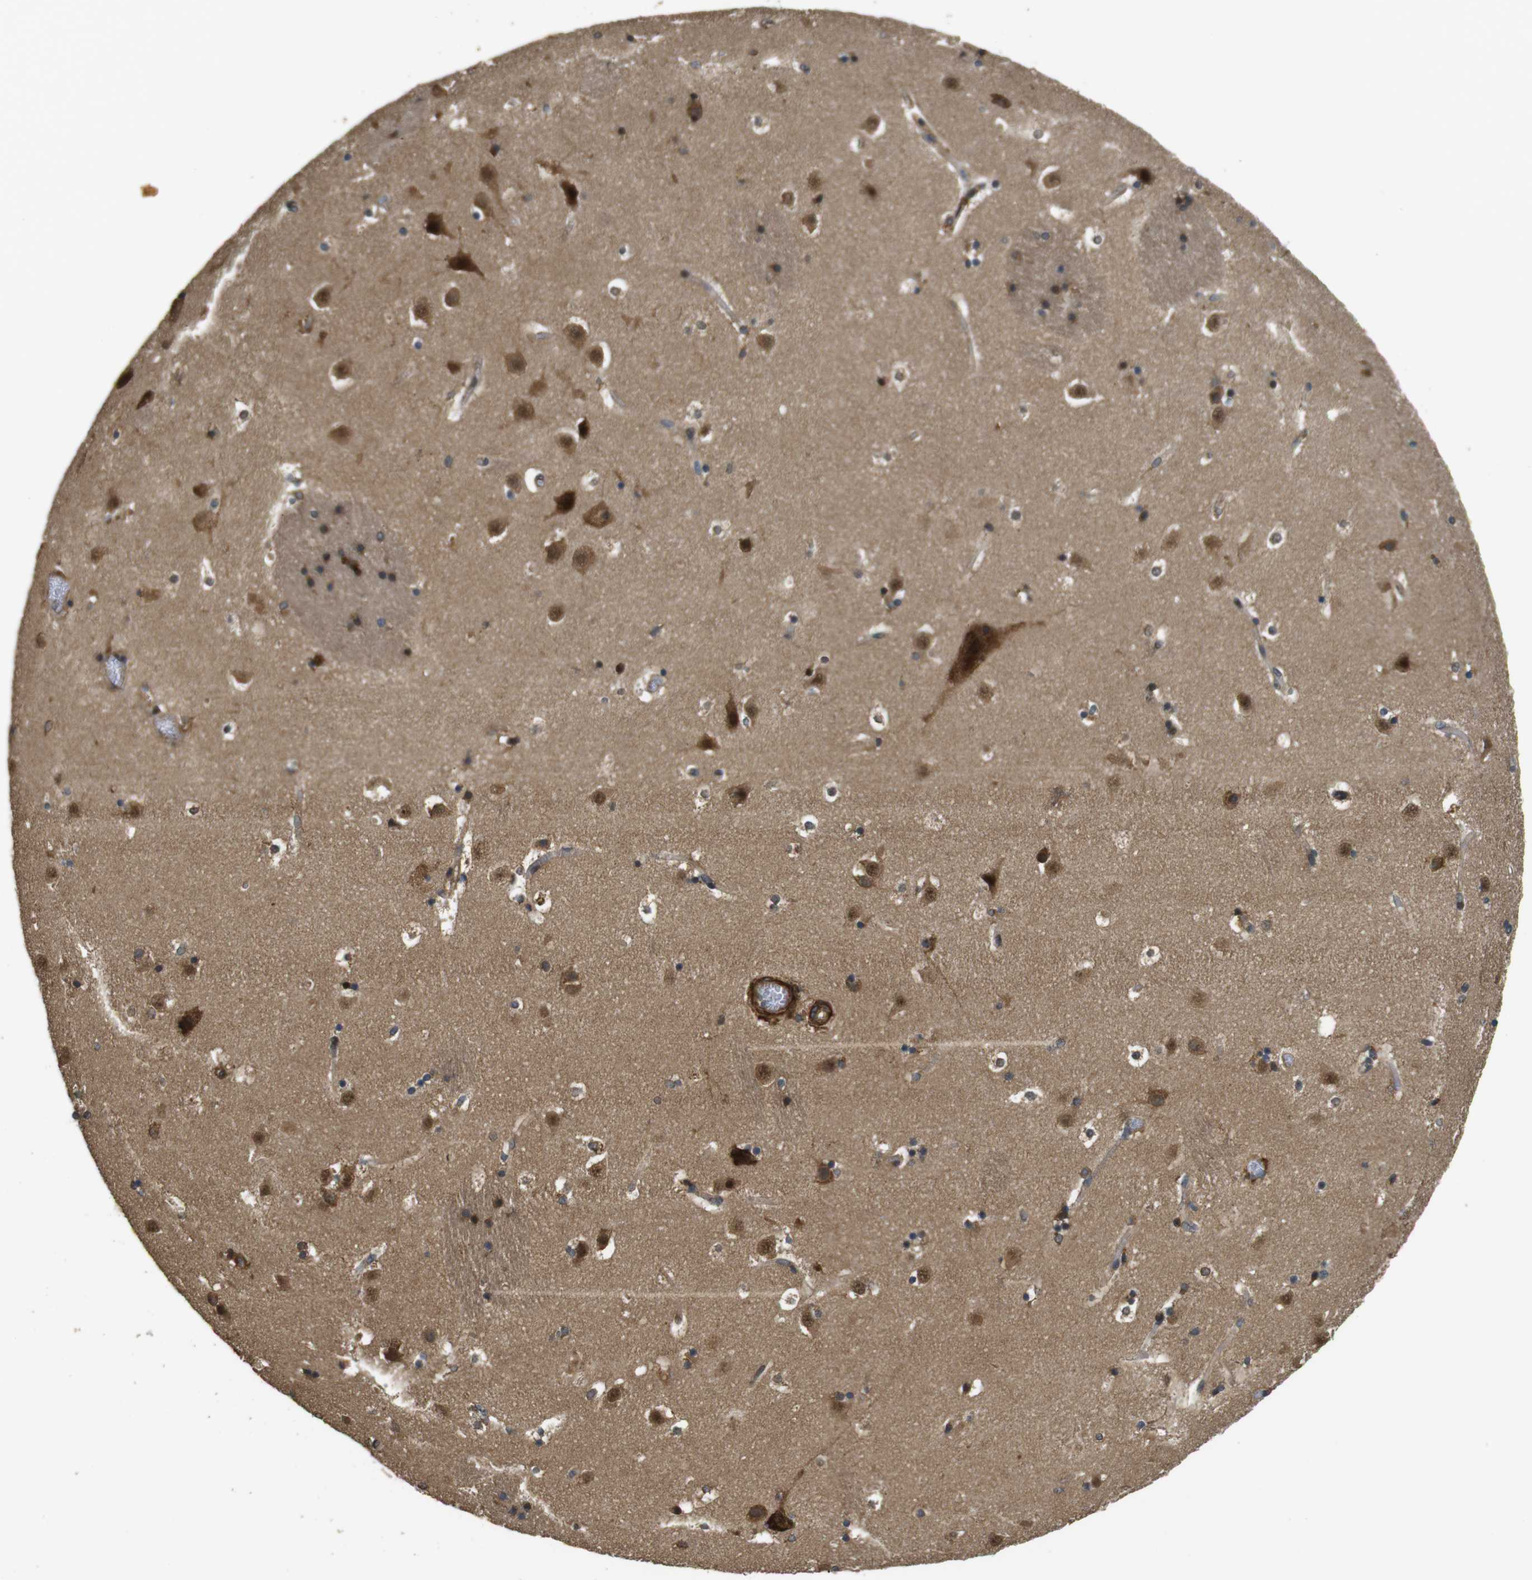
{"staining": {"intensity": "moderate", "quantity": "25%-75%", "location": "cytoplasmic/membranous,nuclear"}, "tissue": "caudate", "cell_type": "Glial cells", "image_type": "normal", "snomed": [{"axis": "morphology", "description": "Normal tissue, NOS"}, {"axis": "topography", "description": "Lateral ventricle wall"}], "caption": "Human caudate stained with a brown dye displays moderate cytoplasmic/membranous,nuclear positive expression in approximately 25%-75% of glial cells.", "gene": "BNIP3", "patient": {"sex": "male", "age": 45}}